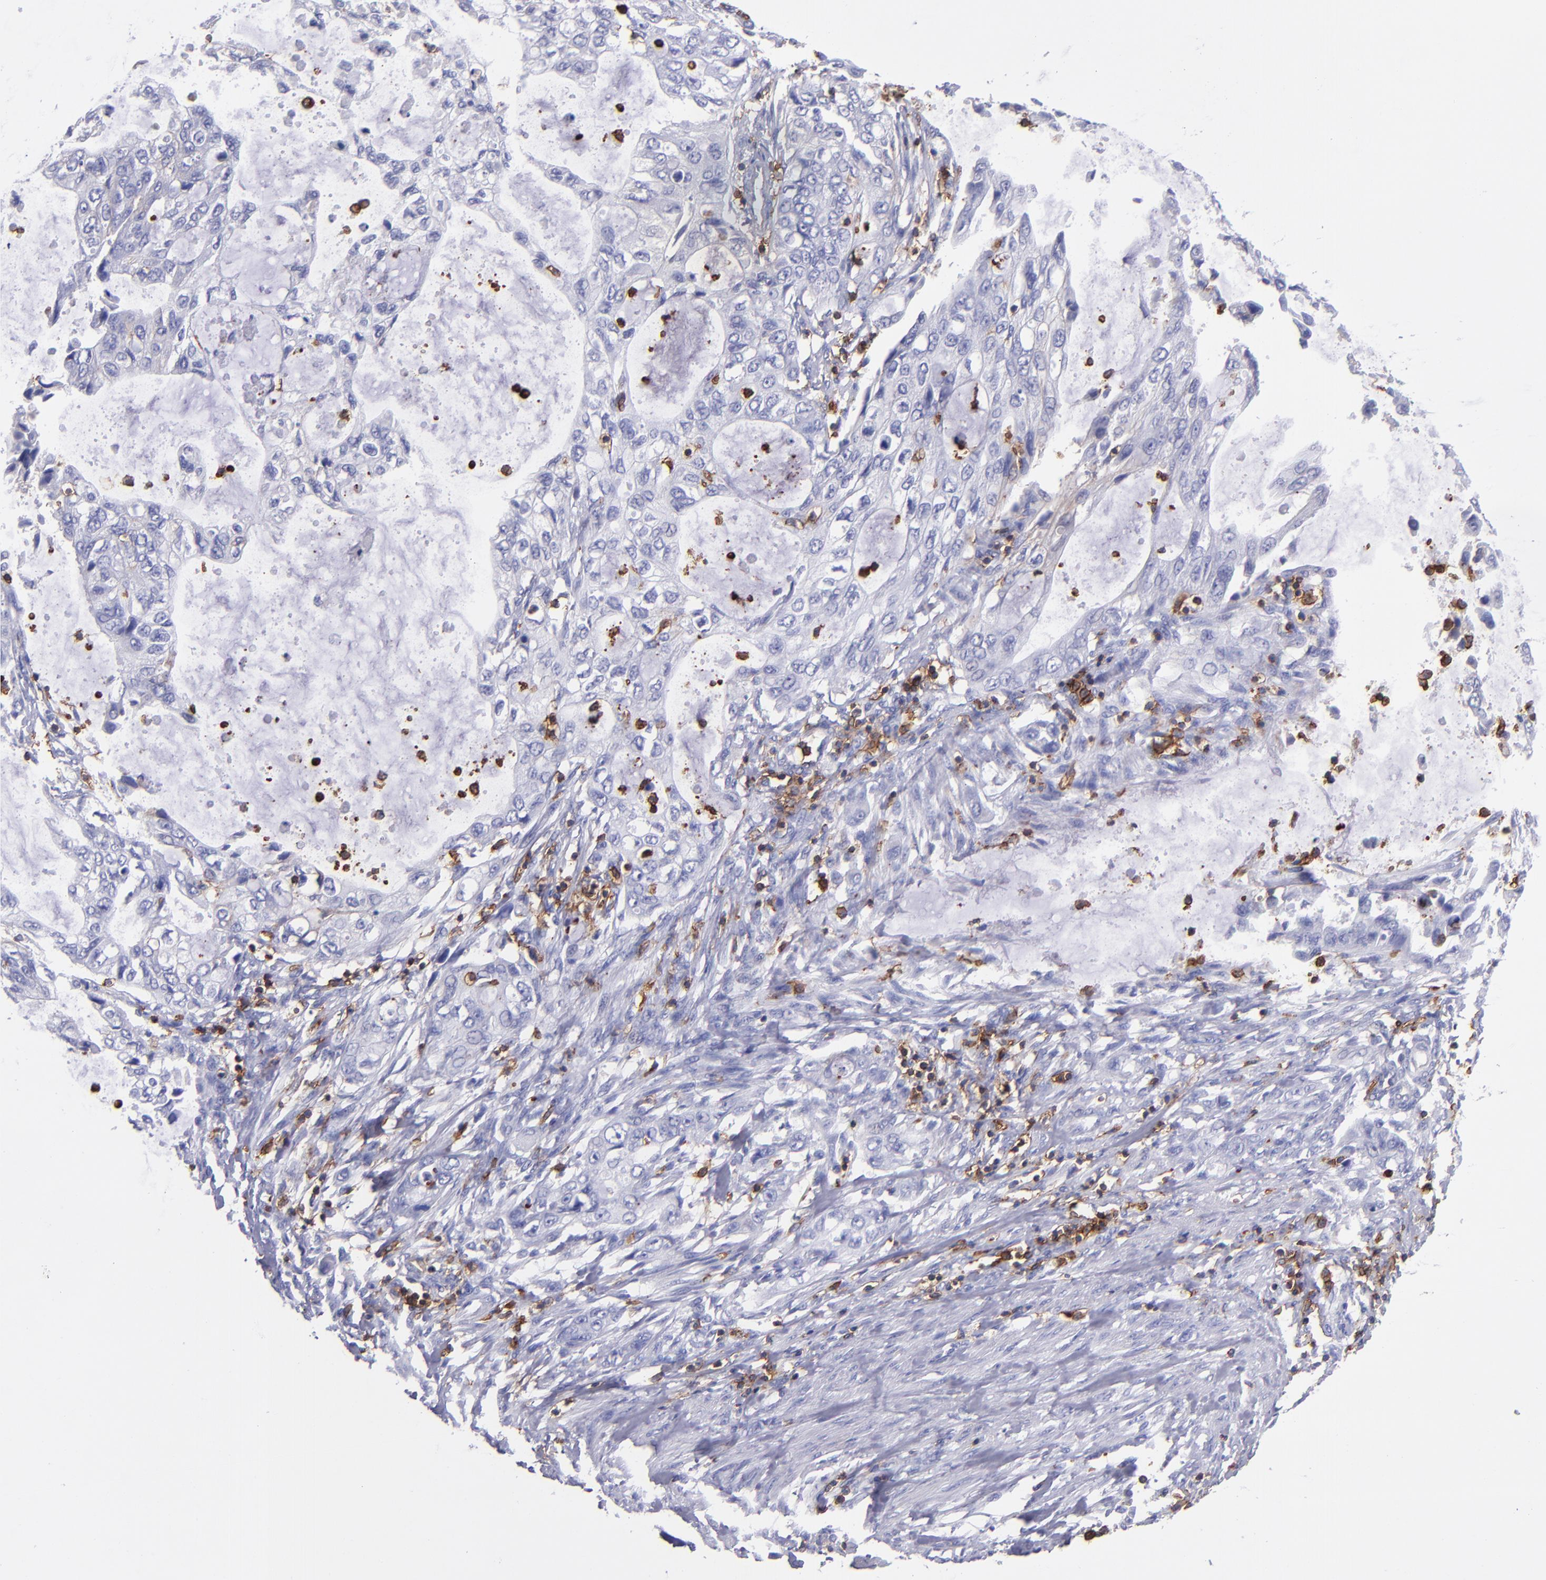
{"staining": {"intensity": "negative", "quantity": "none", "location": "none"}, "tissue": "stomach cancer", "cell_type": "Tumor cells", "image_type": "cancer", "snomed": [{"axis": "morphology", "description": "Adenocarcinoma, NOS"}, {"axis": "topography", "description": "Stomach, upper"}], "caption": "An immunohistochemistry histopathology image of adenocarcinoma (stomach) is shown. There is no staining in tumor cells of adenocarcinoma (stomach). The staining was performed using DAB to visualize the protein expression in brown, while the nuclei were stained in blue with hematoxylin (Magnification: 20x).", "gene": "ICAM3", "patient": {"sex": "female", "age": 52}}